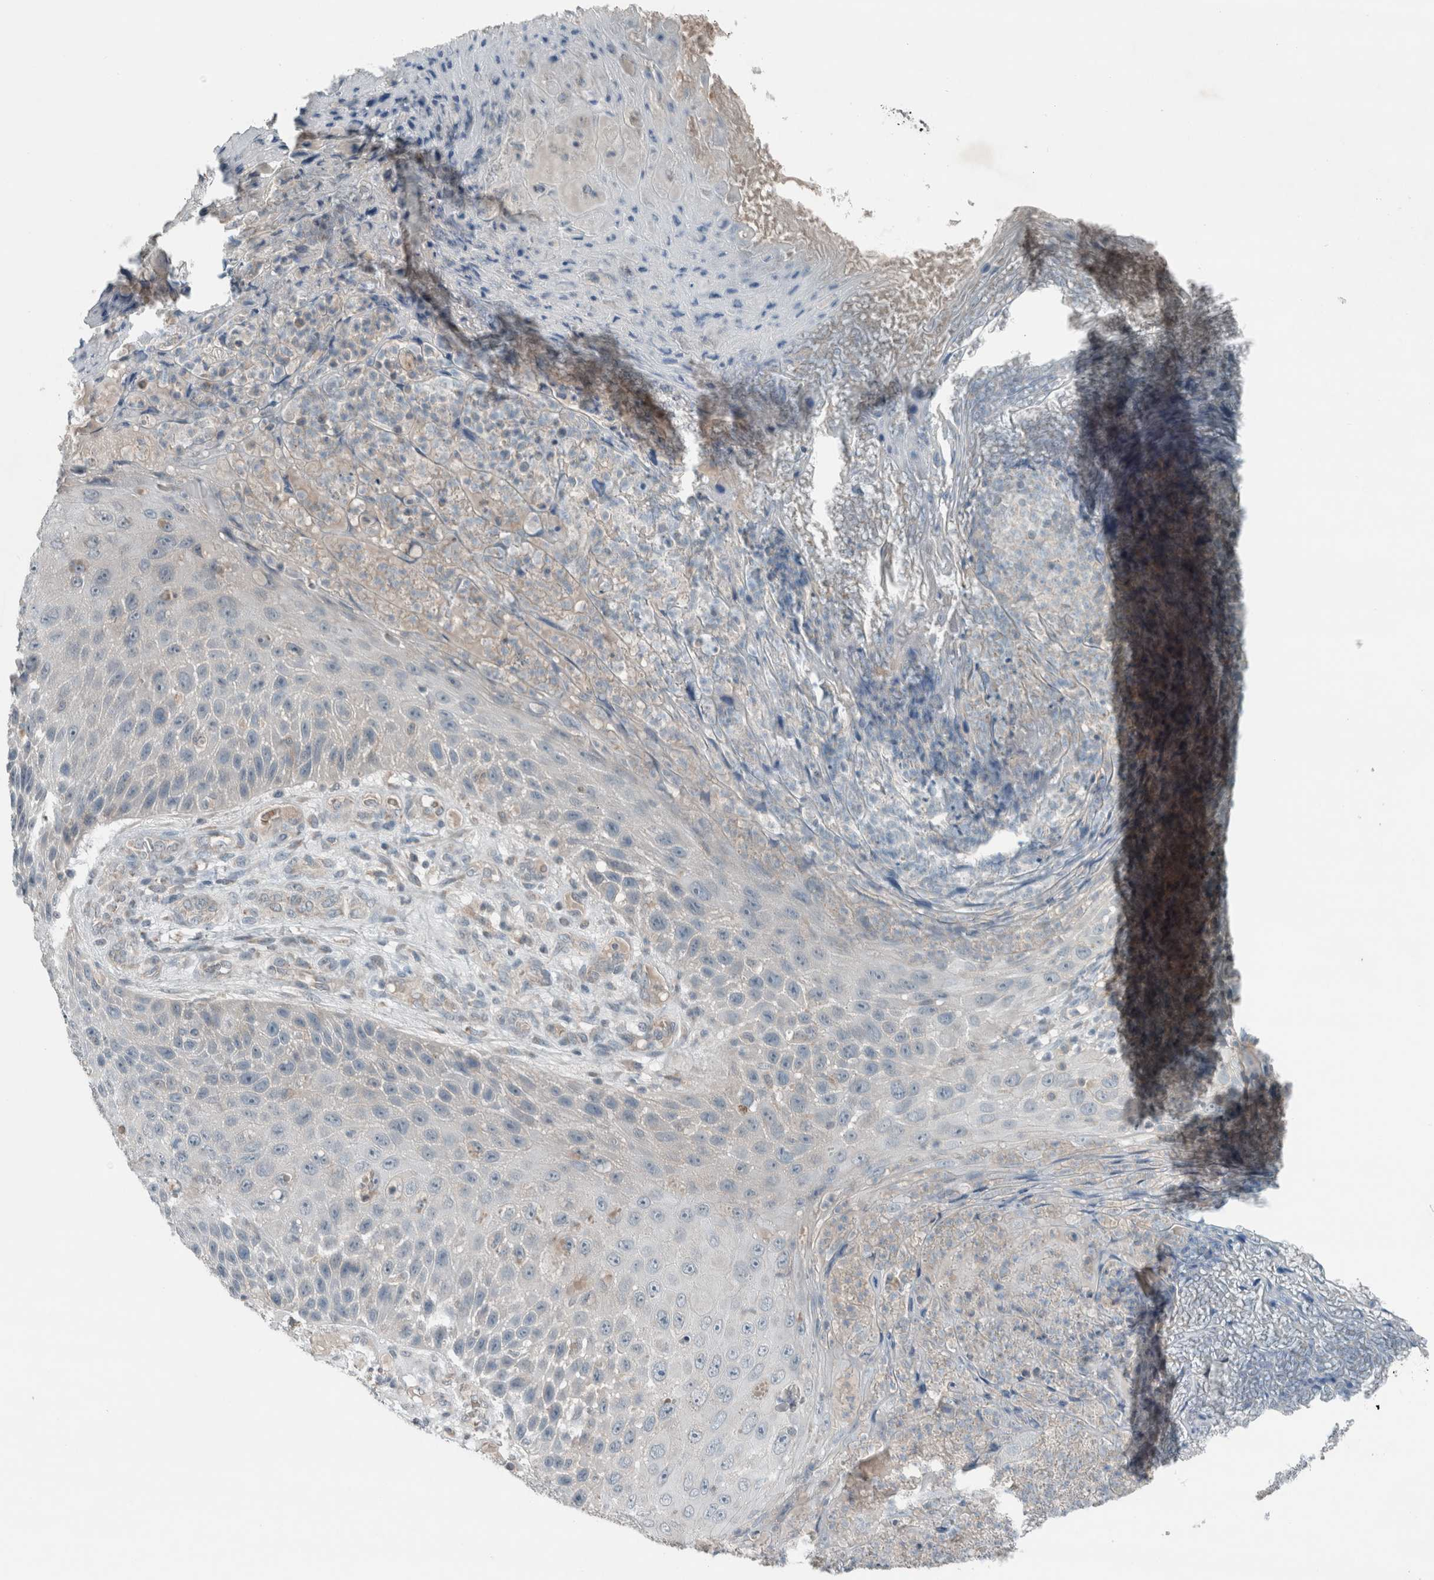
{"staining": {"intensity": "negative", "quantity": "none", "location": "none"}, "tissue": "skin cancer", "cell_type": "Tumor cells", "image_type": "cancer", "snomed": [{"axis": "morphology", "description": "Squamous cell carcinoma, NOS"}, {"axis": "topography", "description": "Skin"}], "caption": "A high-resolution image shows immunohistochemistry staining of skin cancer (squamous cell carcinoma), which displays no significant staining in tumor cells.", "gene": "JADE2", "patient": {"sex": "female", "age": 88}}